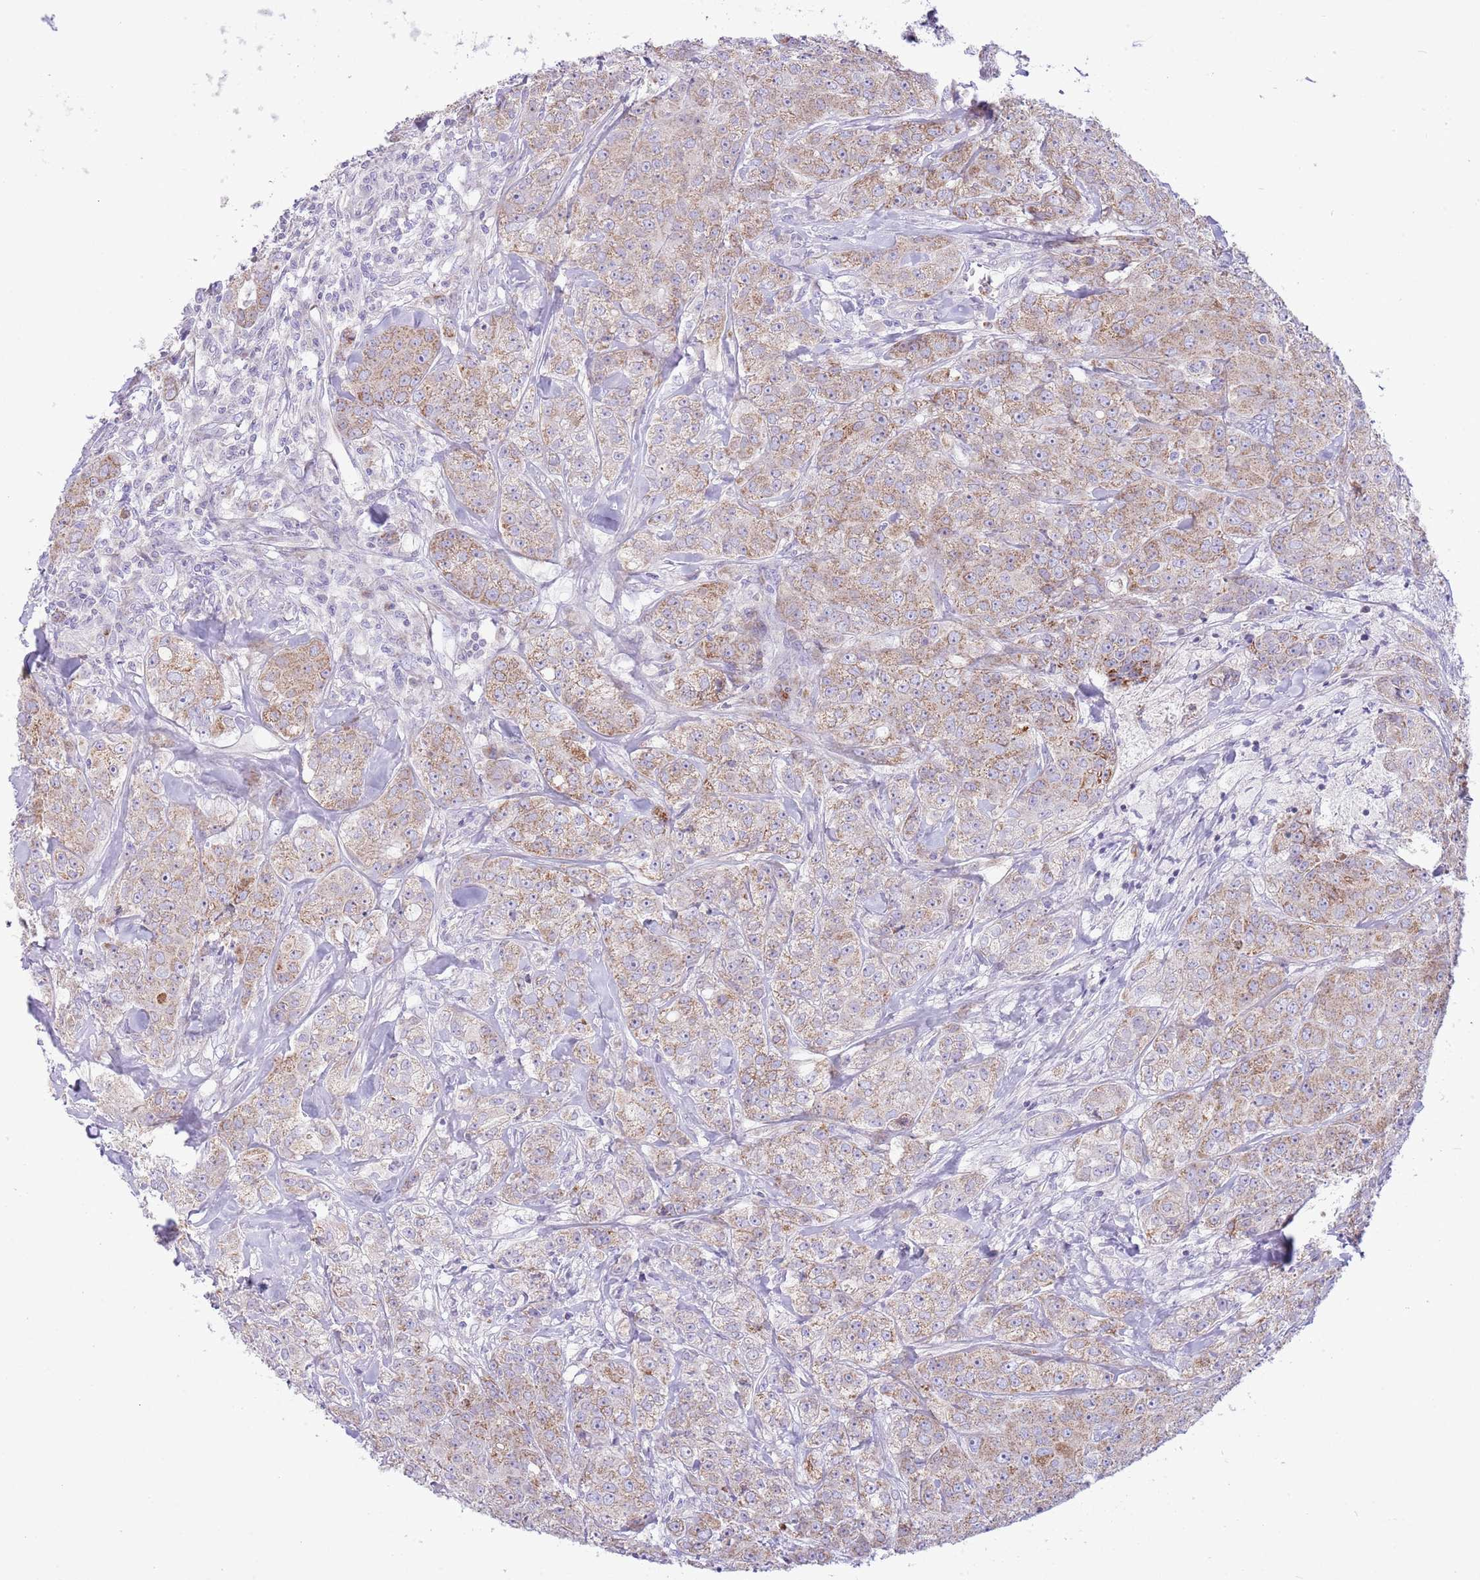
{"staining": {"intensity": "moderate", "quantity": ">75%", "location": "cytoplasmic/membranous"}, "tissue": "breast cancer", "cell_type": "Tumor cells", "image_type": "cancer", "snomed": [{"axis": "morphology", "description": "Duct carcinoma"}, {"axis": "topography", "description": "Breast"}], "caption": "Protein expression analysis of breast infiltrating ductal carcinoma displays moderate cytoplasmic/membranous positivity in about >75% of tumor cells.", "gene": "OAZ2", "patient": {"sex": "female", "age": 43}}